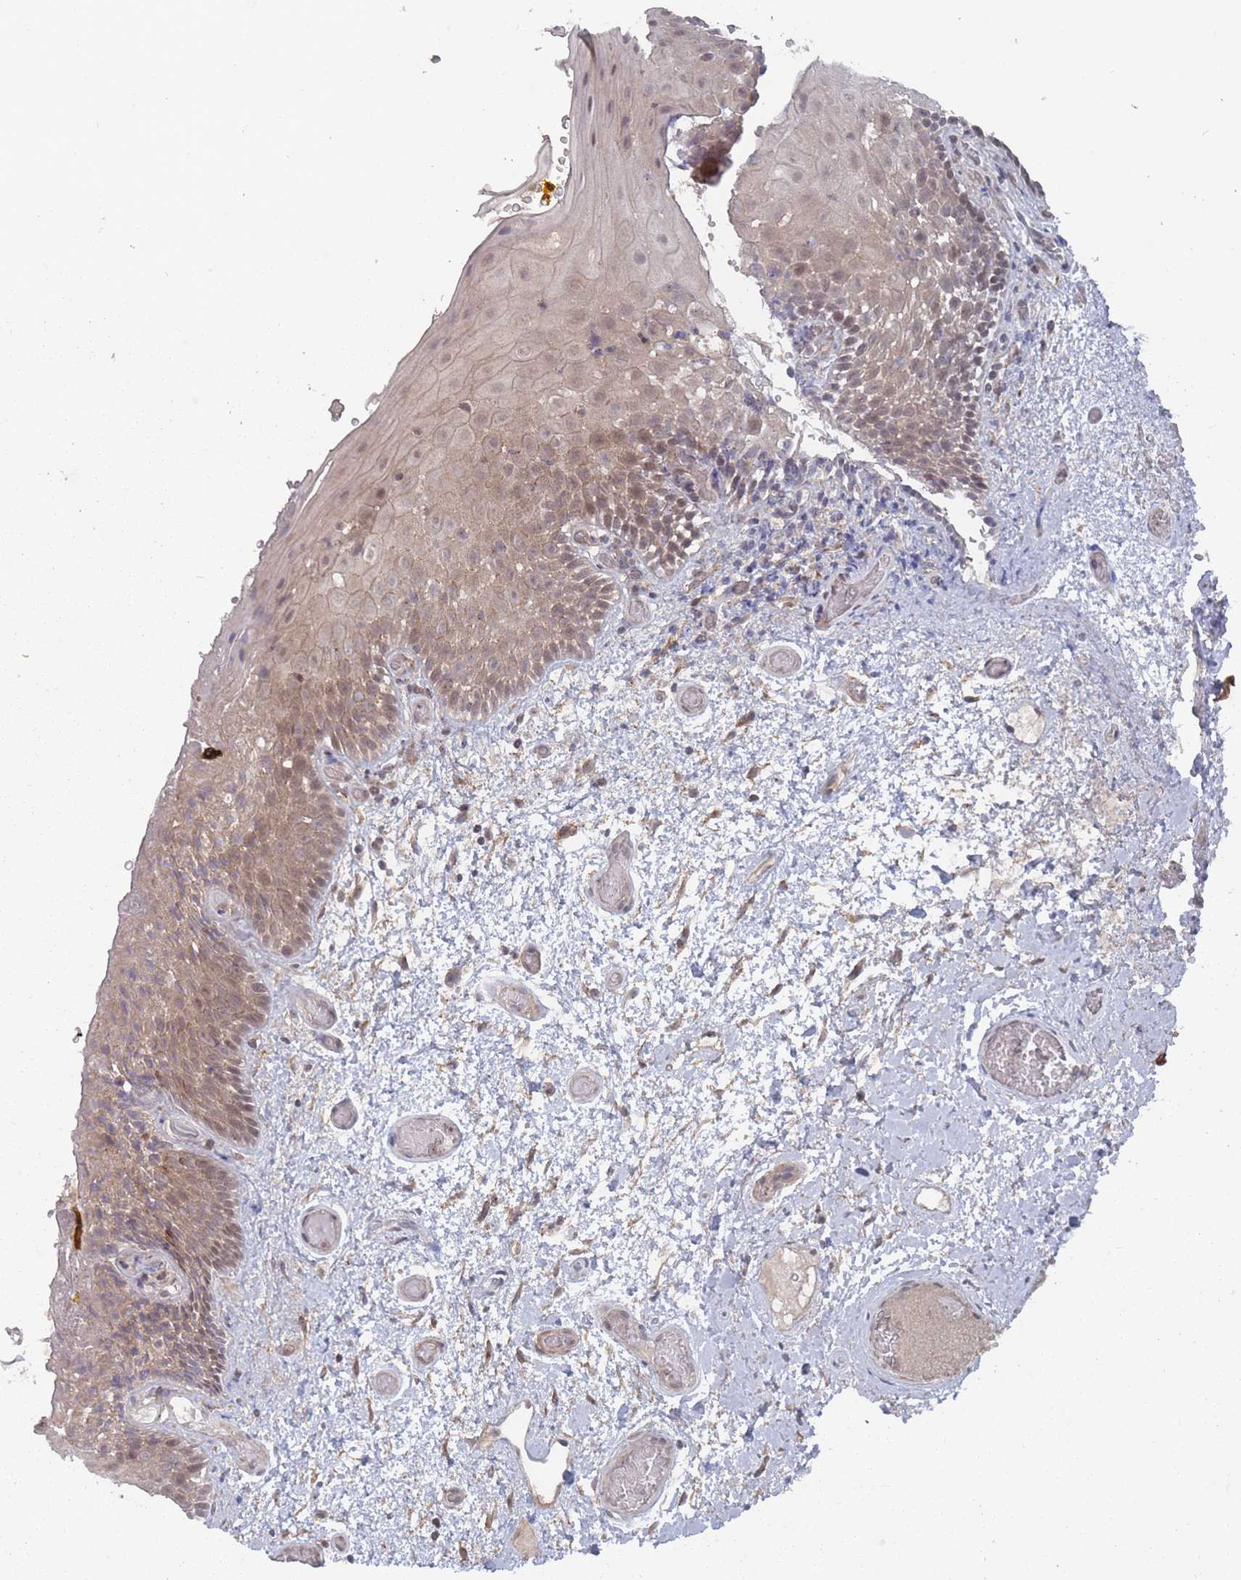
{"staining": {"intensity": "strong", "quantity": "<25%", "location": "cytoplasmic/membranous,nuclear"}, "tissue": "oral mucosa", "cell_type": "Squamous epithelial cells", "image_type": "normal", "snomed": [{"axis": "morphology", "description": "Normal tissue, NOS"}, {"axis": "morphology", "description": "Squamous cell carcinoma, NOS"}, {"axis": "topography", "description": "Oral tissue"}, {"axis": "topography", "description": "Tounge, NOS"}, {"axis": "topography", "description": "Head-Neck"}], "caption": "IHC micrograph of normal oral mucosa: oral mucosa stained using immunohistochemistry (IHC) demonstrates medium levels of strong protein expression localized specifically in the cytoplasmic/membranous,nuclear of squamous epithelial cells, appearing as a cytoplasmic/membranous,nuclear brown color.", "gene": "CNTRL", "patient": {"sex": "male", "age": 76}}